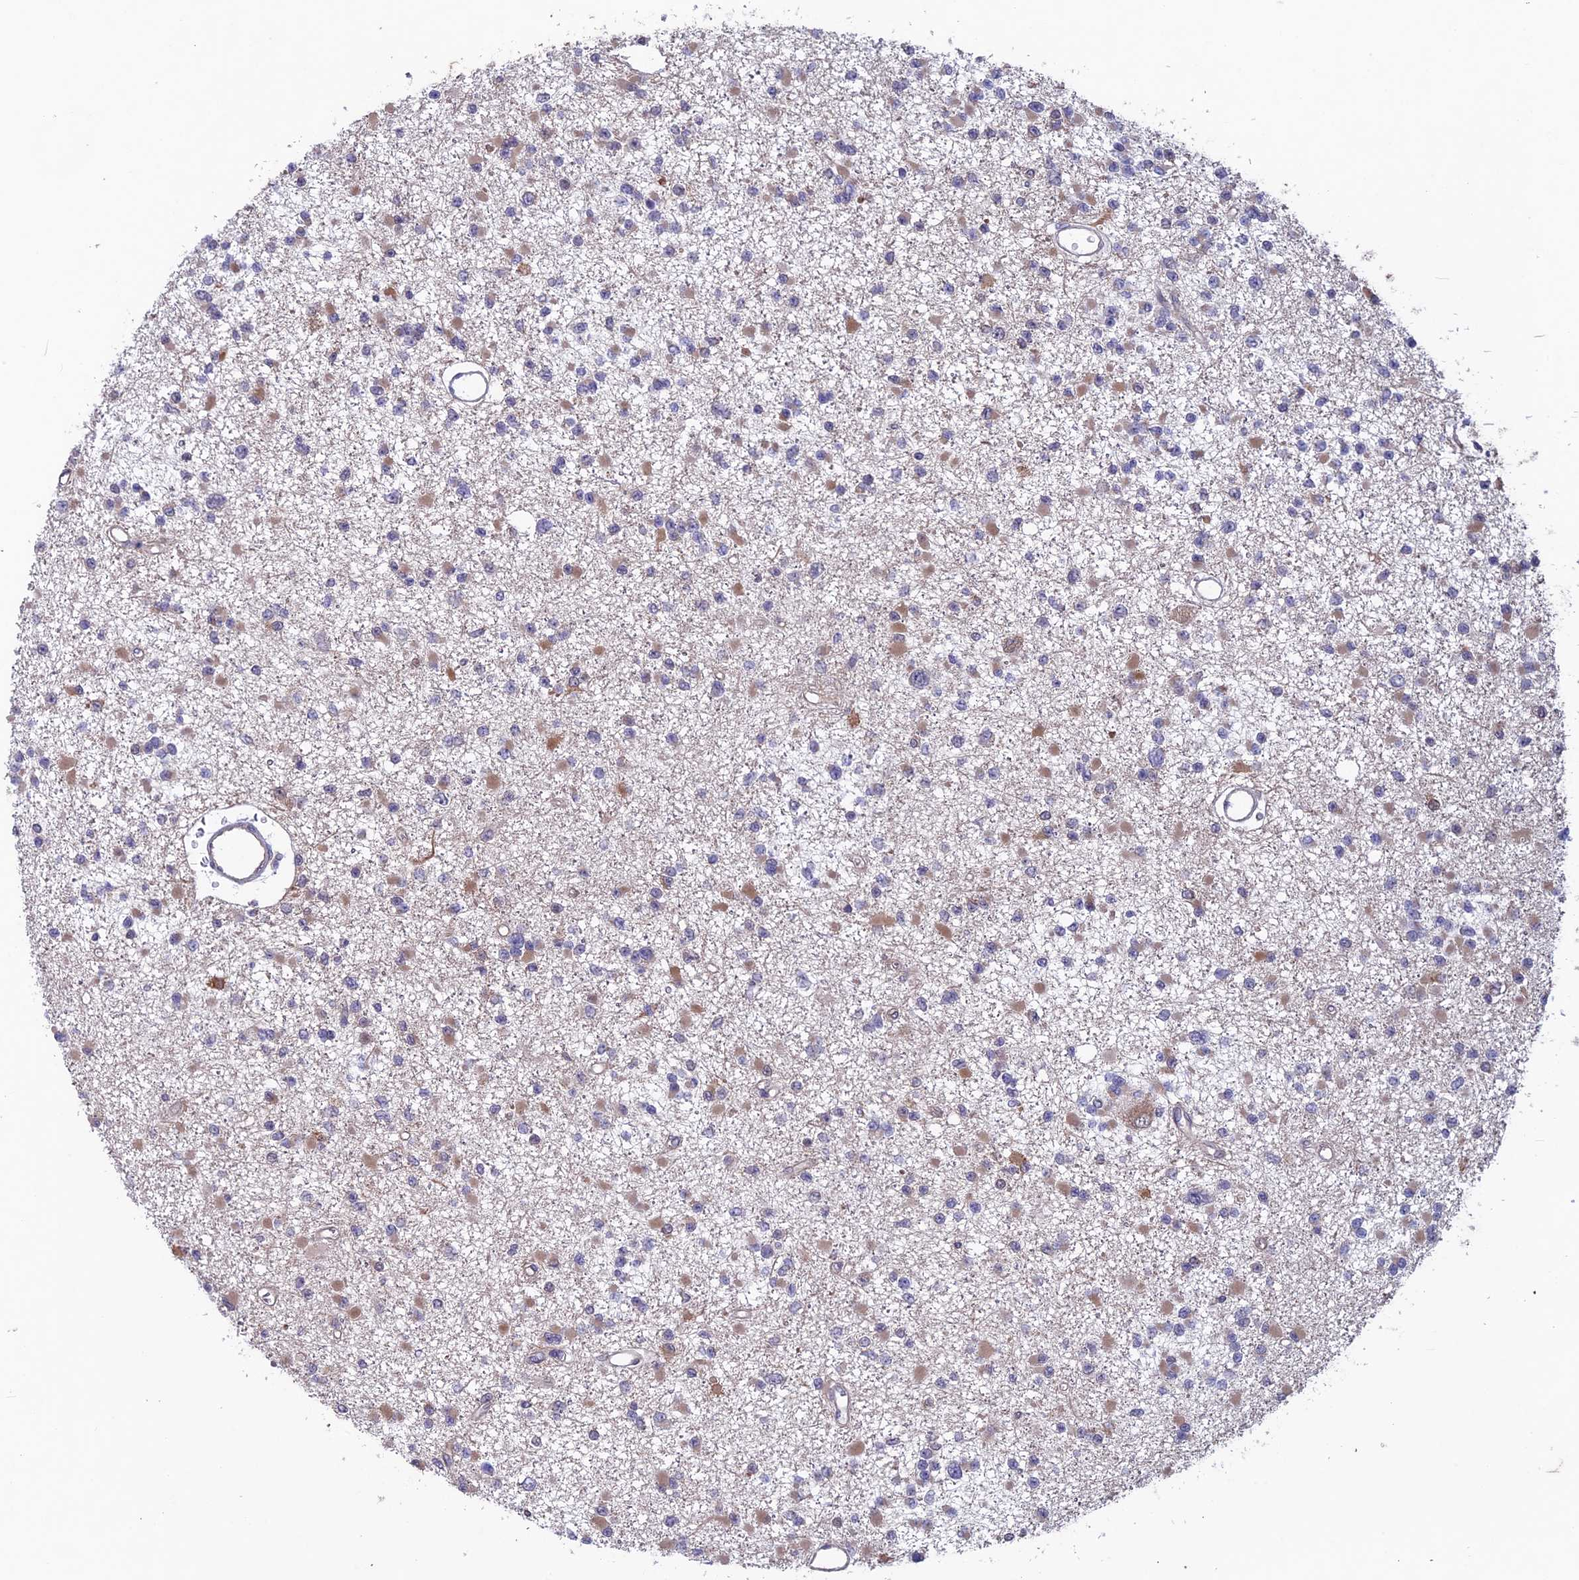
{"staining": {"intensity": "weak", "quantity": "<25%", "location": "cytoplasmic/membranous"}, "tissue": "glioma", "cell_type": "Tumor cells", "image_type": "cancer", "snomed": [{"axis": "morphology", "description": "Glioma, malignant, Low grade"}, {"axis": "topography", "description": "Brain"}], "caption": "Tumor cells show no significant expression in glioma.", "gene": "MAST2", "patient": {"sex": "female", "age": 22}}